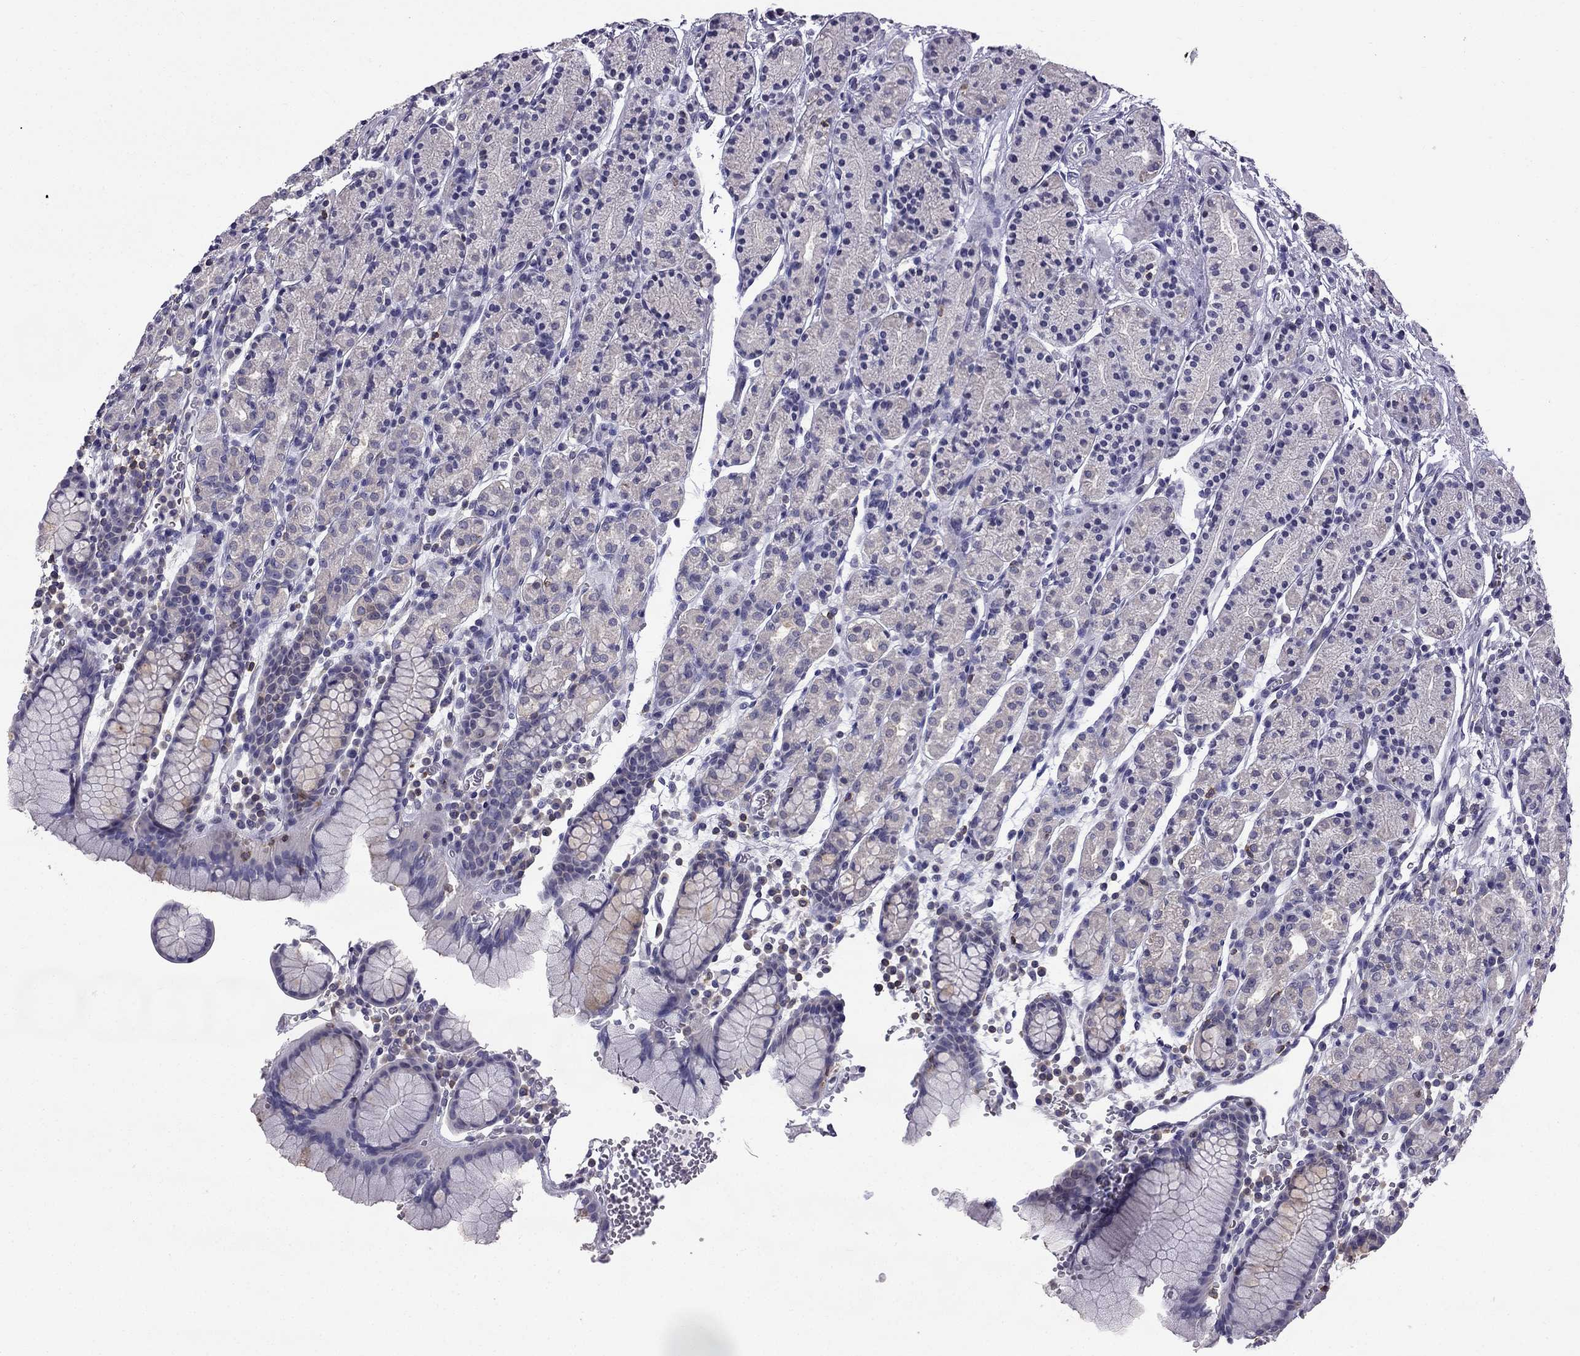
{"staining": {"intensity": "negative", "quantity": "none", "location": "none"}, "tissue": "stomach", "cell_type": "Glandular cells", "image_type": "normal", "snomed": [{"axis": "morphology", "description": "Normal tissue, NOS"}, {"axis": "topography", "description": "Stomach, upper"}, {"axis": "topography", "description": "Stomach"}], "caption": "The immunohistochemistry (IHC) histopathology image has no significant staining in glandular cells of stomach.", "gene": "CCK", "patient": {"sex": "male", "age": 62}}